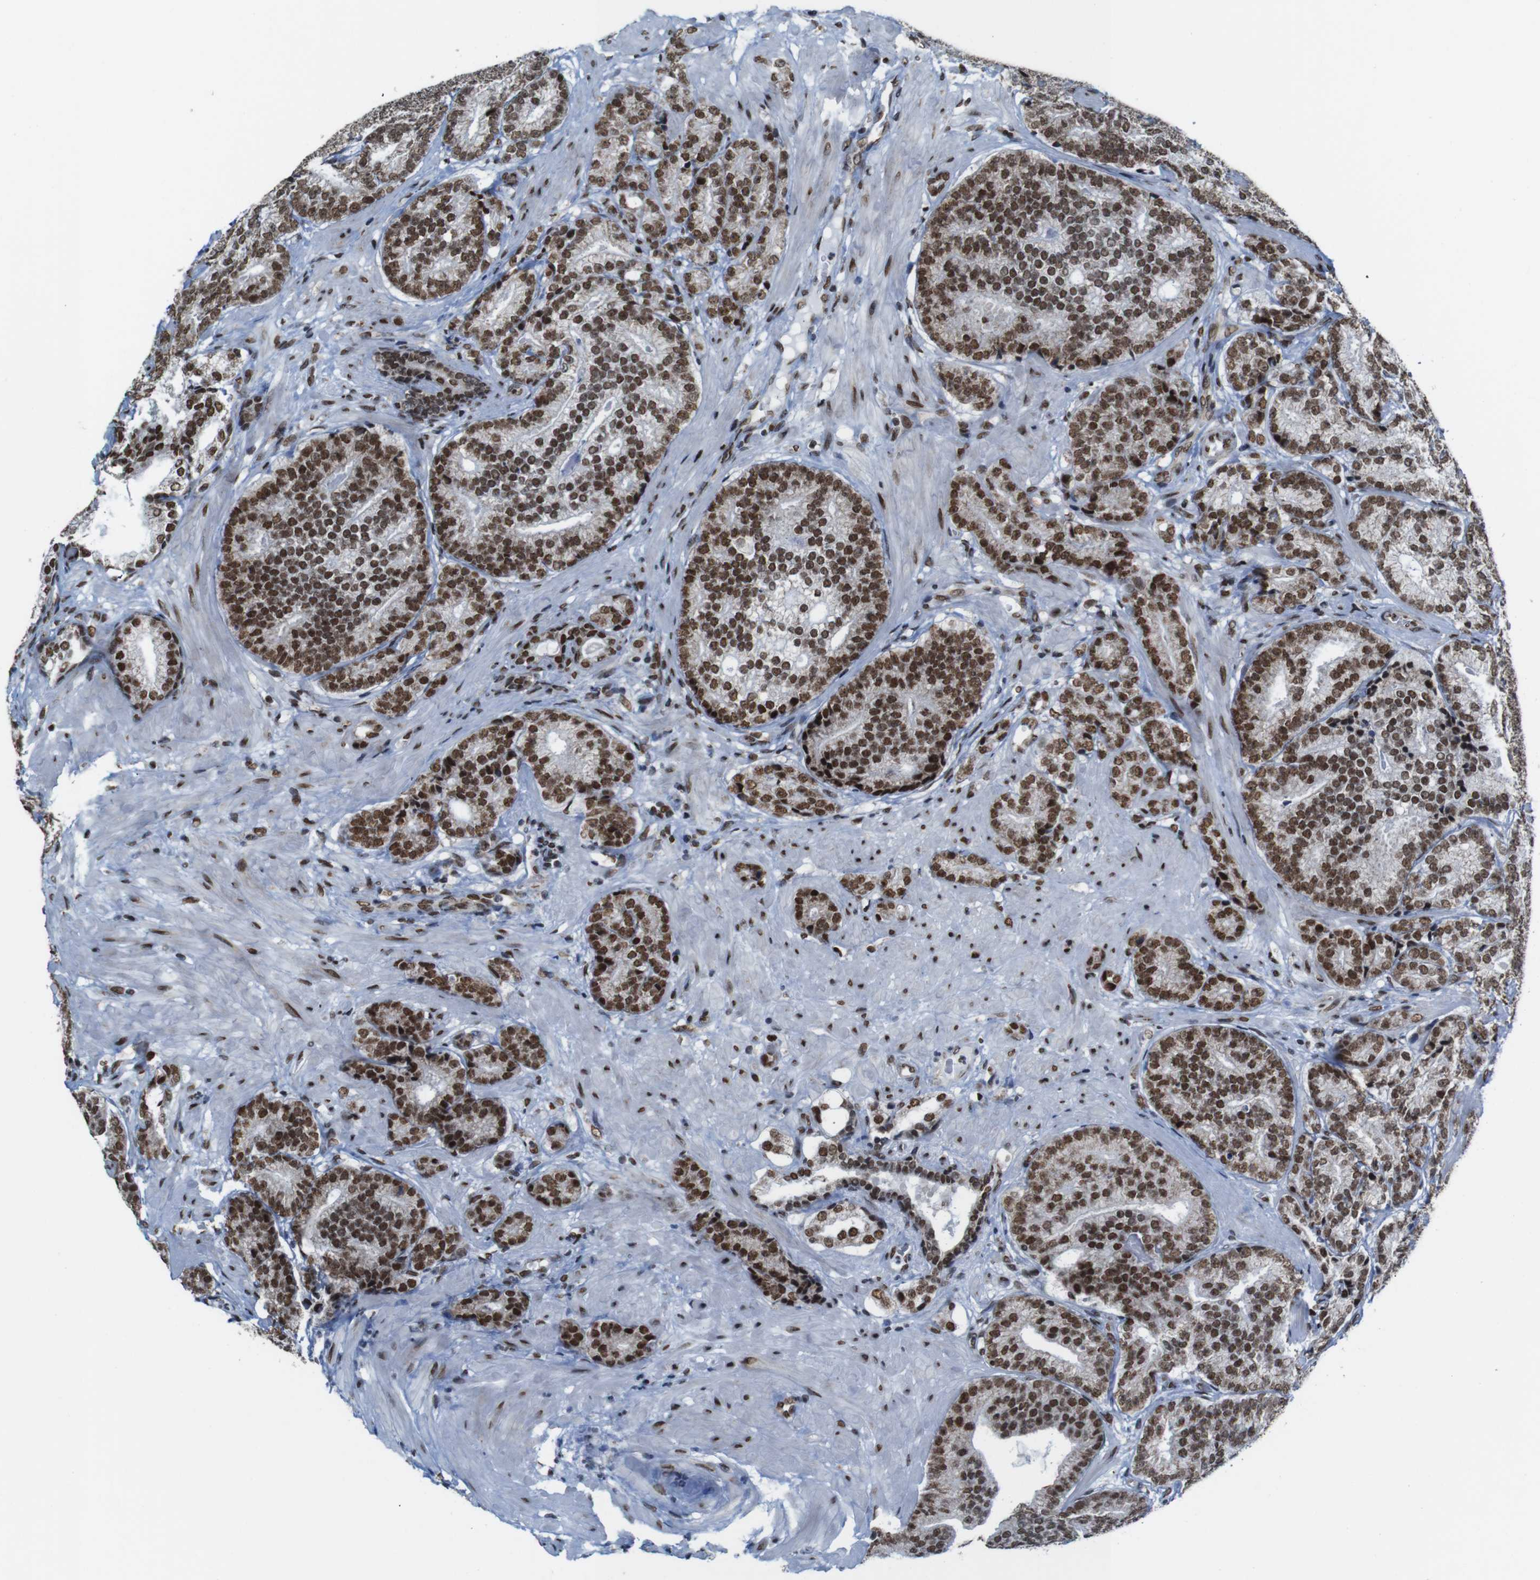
{"staining": {"intensity": "strong", "quantity": ">75%", "location": "nuclear"}, "tissue": "prostate cancer", "cell_type": "Tumor cells", "image_type": "cancer", "snomed": [{"axis": "morphology", "description": "Adenocarcinoma, High grade"}, {"axis": "topography", "description": "Prostate"}], "caption": "Protein positivity by immunohistochemistry displays strong nuclear positivity in about >75% of tumor cells in adenocarcinoma (high-grade) (prostate). Nuclei are stained in blue.", "gene": "ROMO1", "patient": {"sex": "male", "age": 61}}